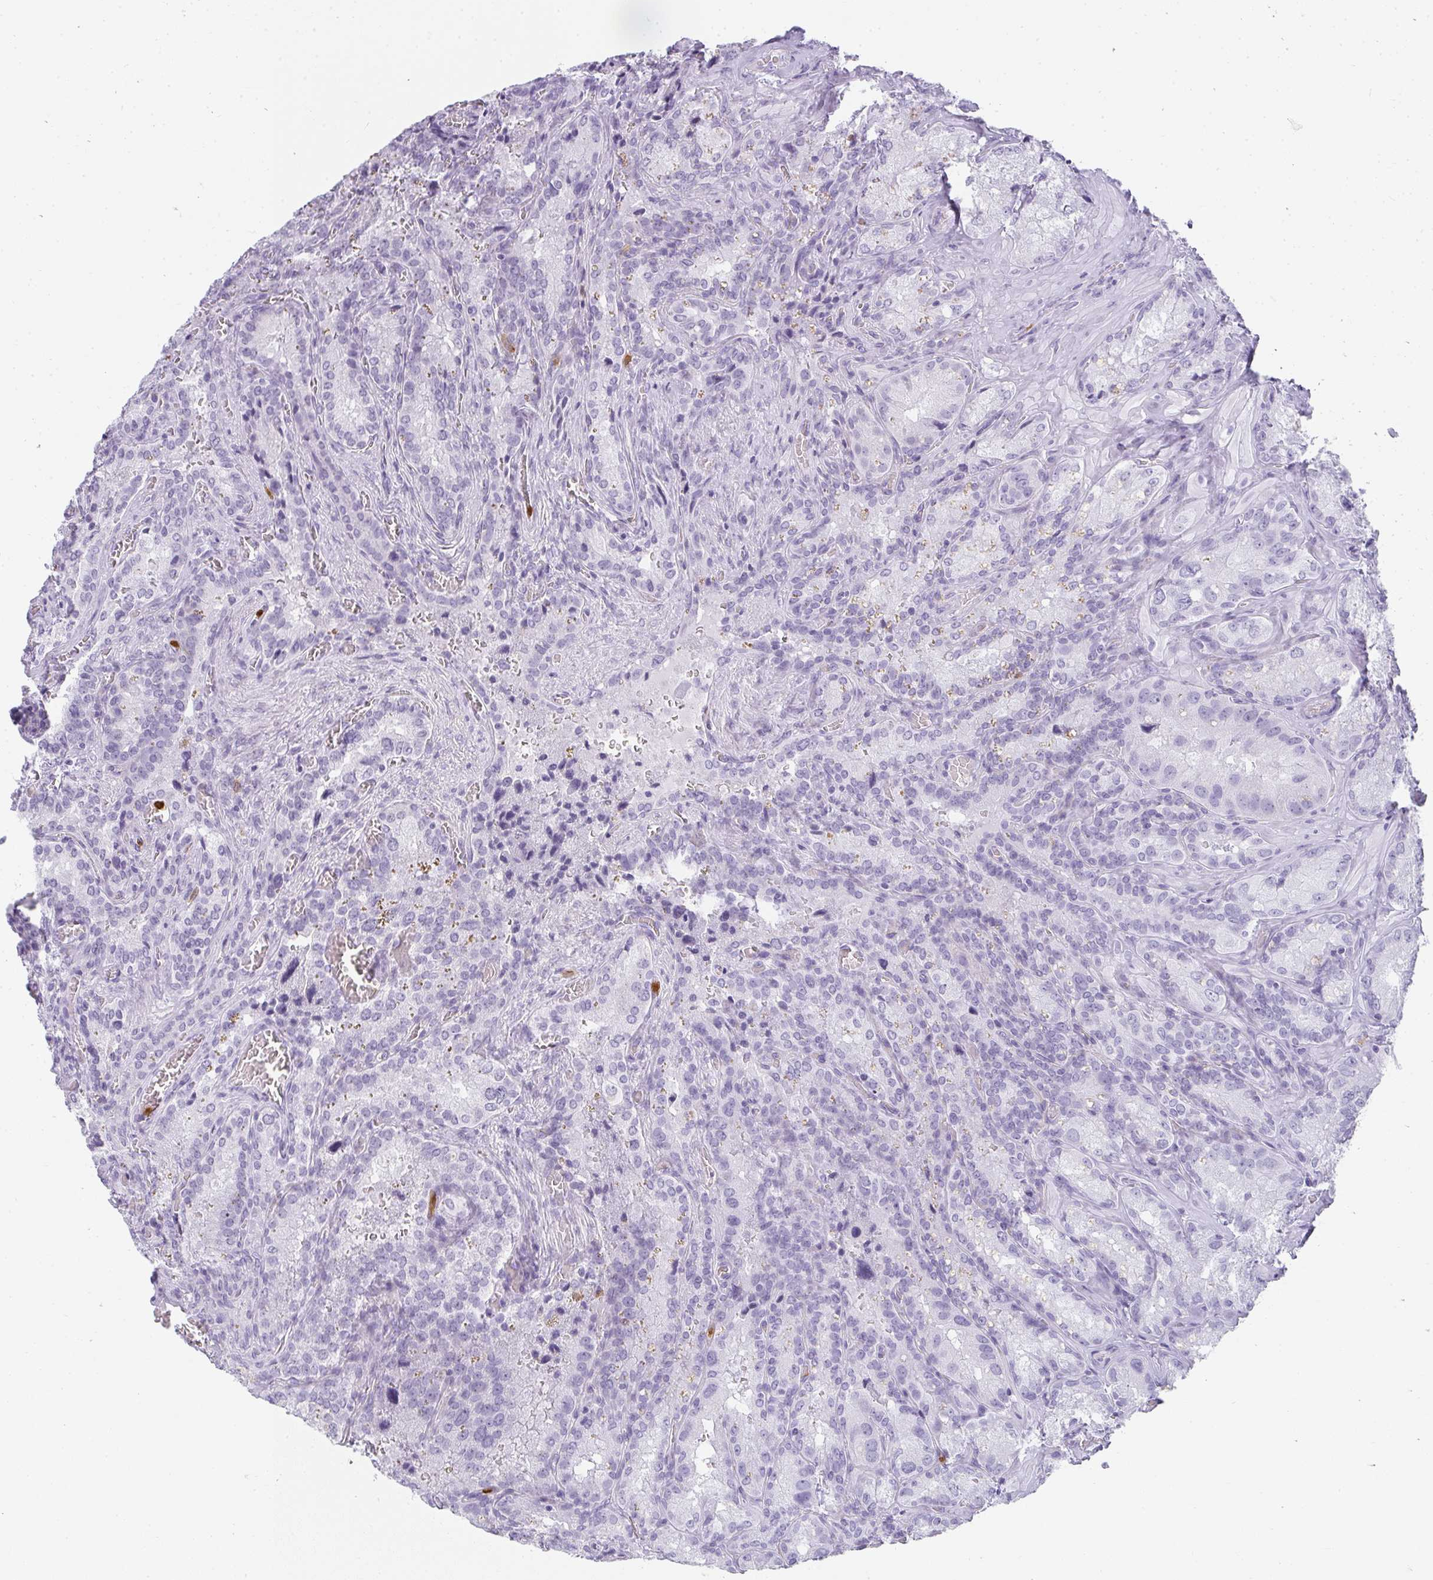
{"staining": {"intensity": "negative", "quantity": "none", "location": "none"}, "tissue": "seminal vesicle", "cell_type": "Glandular cells", "image_type": "normal", "snomed": [{"axis": "morphology", "description": "Normal tissue, NOS"}, {"axis": "topography", "description": "Seminal veicle"}], "caption": "An immunohistochemistry (IHC) image of normal seminal vesicle is shown. There is no staining in glandular cells of seminal vesicle.", "gene": "HK3", "patient": {"sex": "male", "age": 47}}